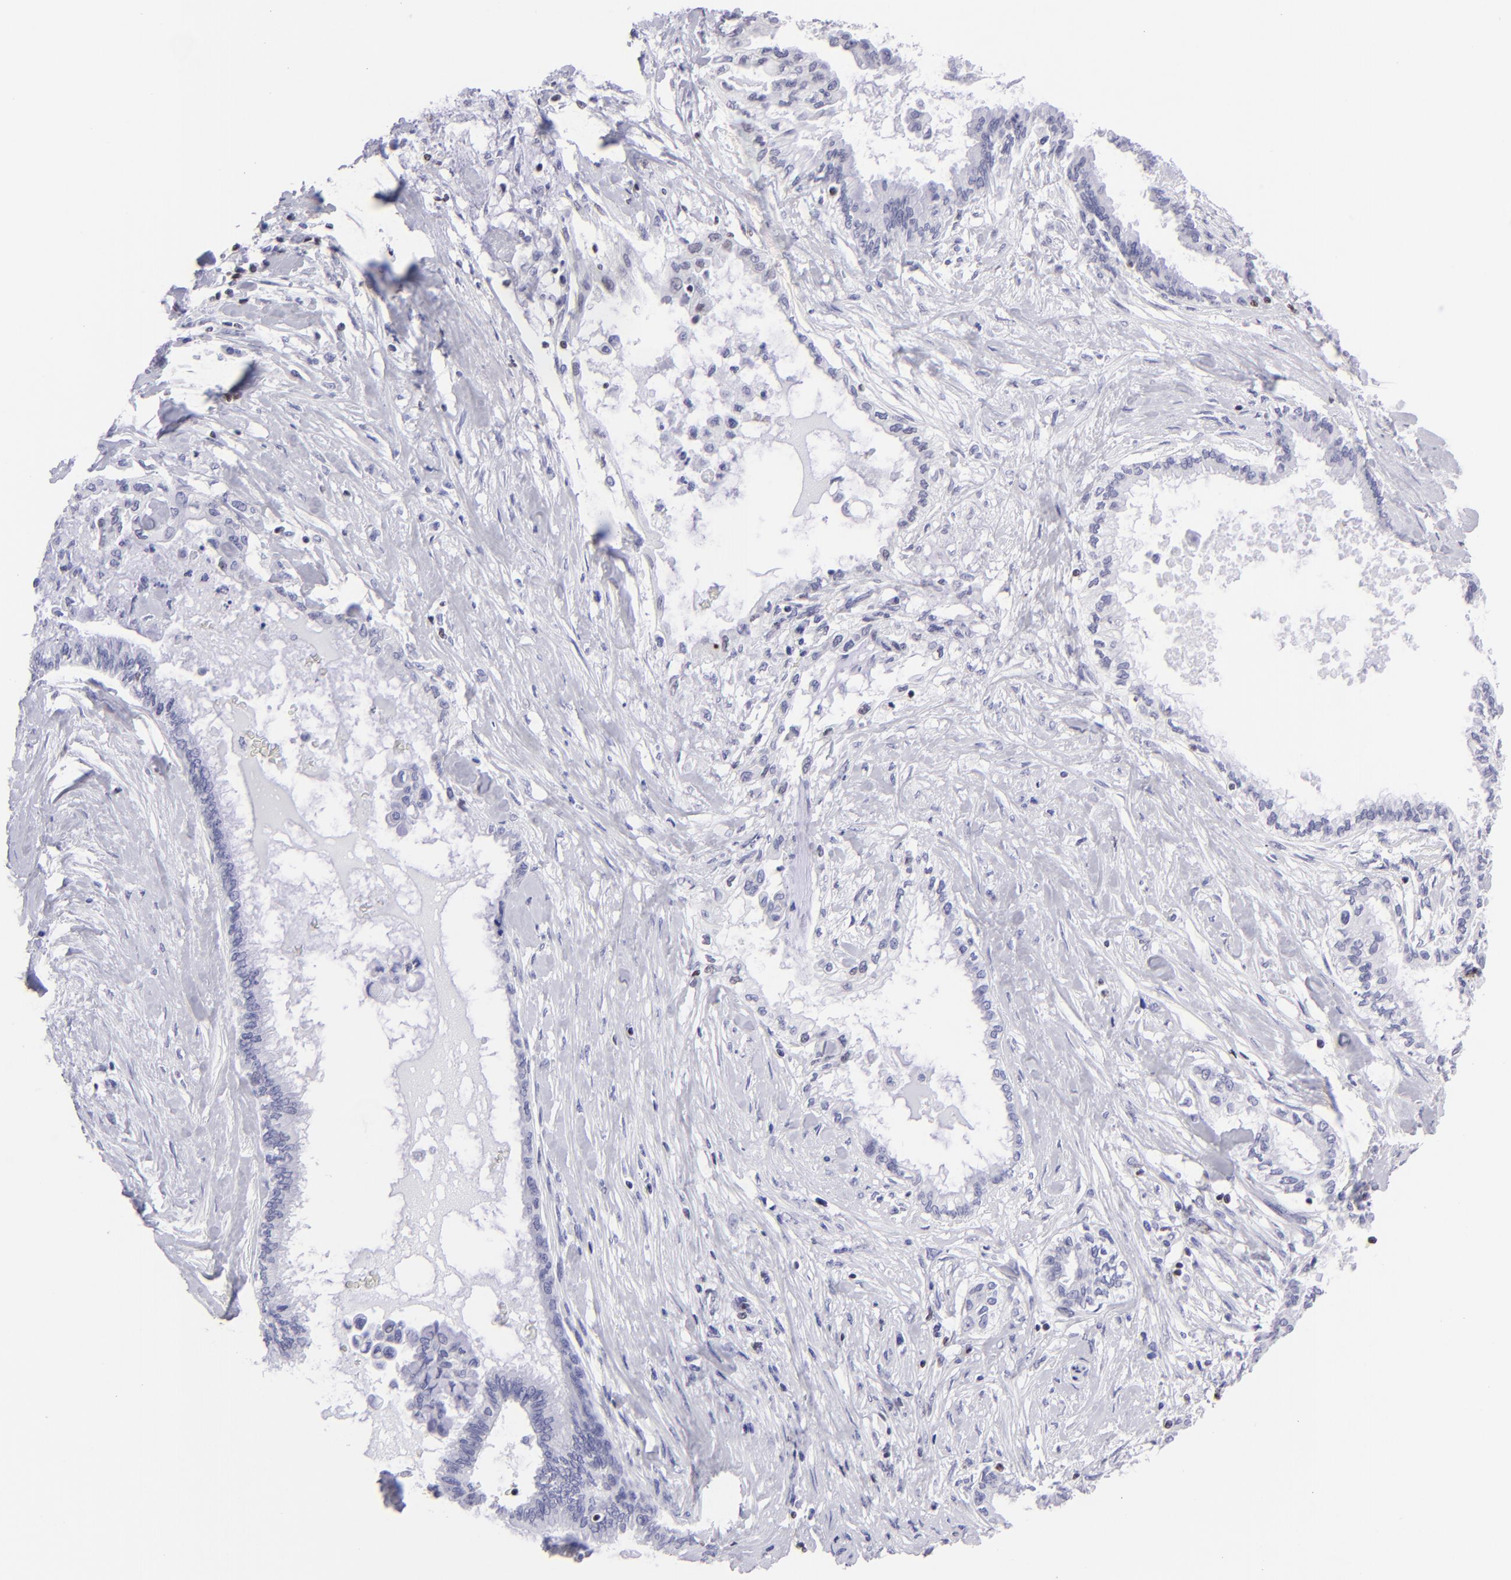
{"staining": {"intensity": "negative", "quantity": "none", "location": "none"}, "tissue": "pancreatic cancer", "cell_type": "Tumor cells", "image_type": "cancer", "snomed": [{"axis": "morphology", "description": "Adenocarcinoma, NOS"}, {"axis": "topography", "description": "Pancreas"}], "caption": "Immunohistochemistry (IHC) photomicrograph of pancreatic adenocarcinoma stained for a protein (brown), which displays no staining in tumor cells.", "gene": "ETS1", "patient": {"sex": "female", "age": 64}}